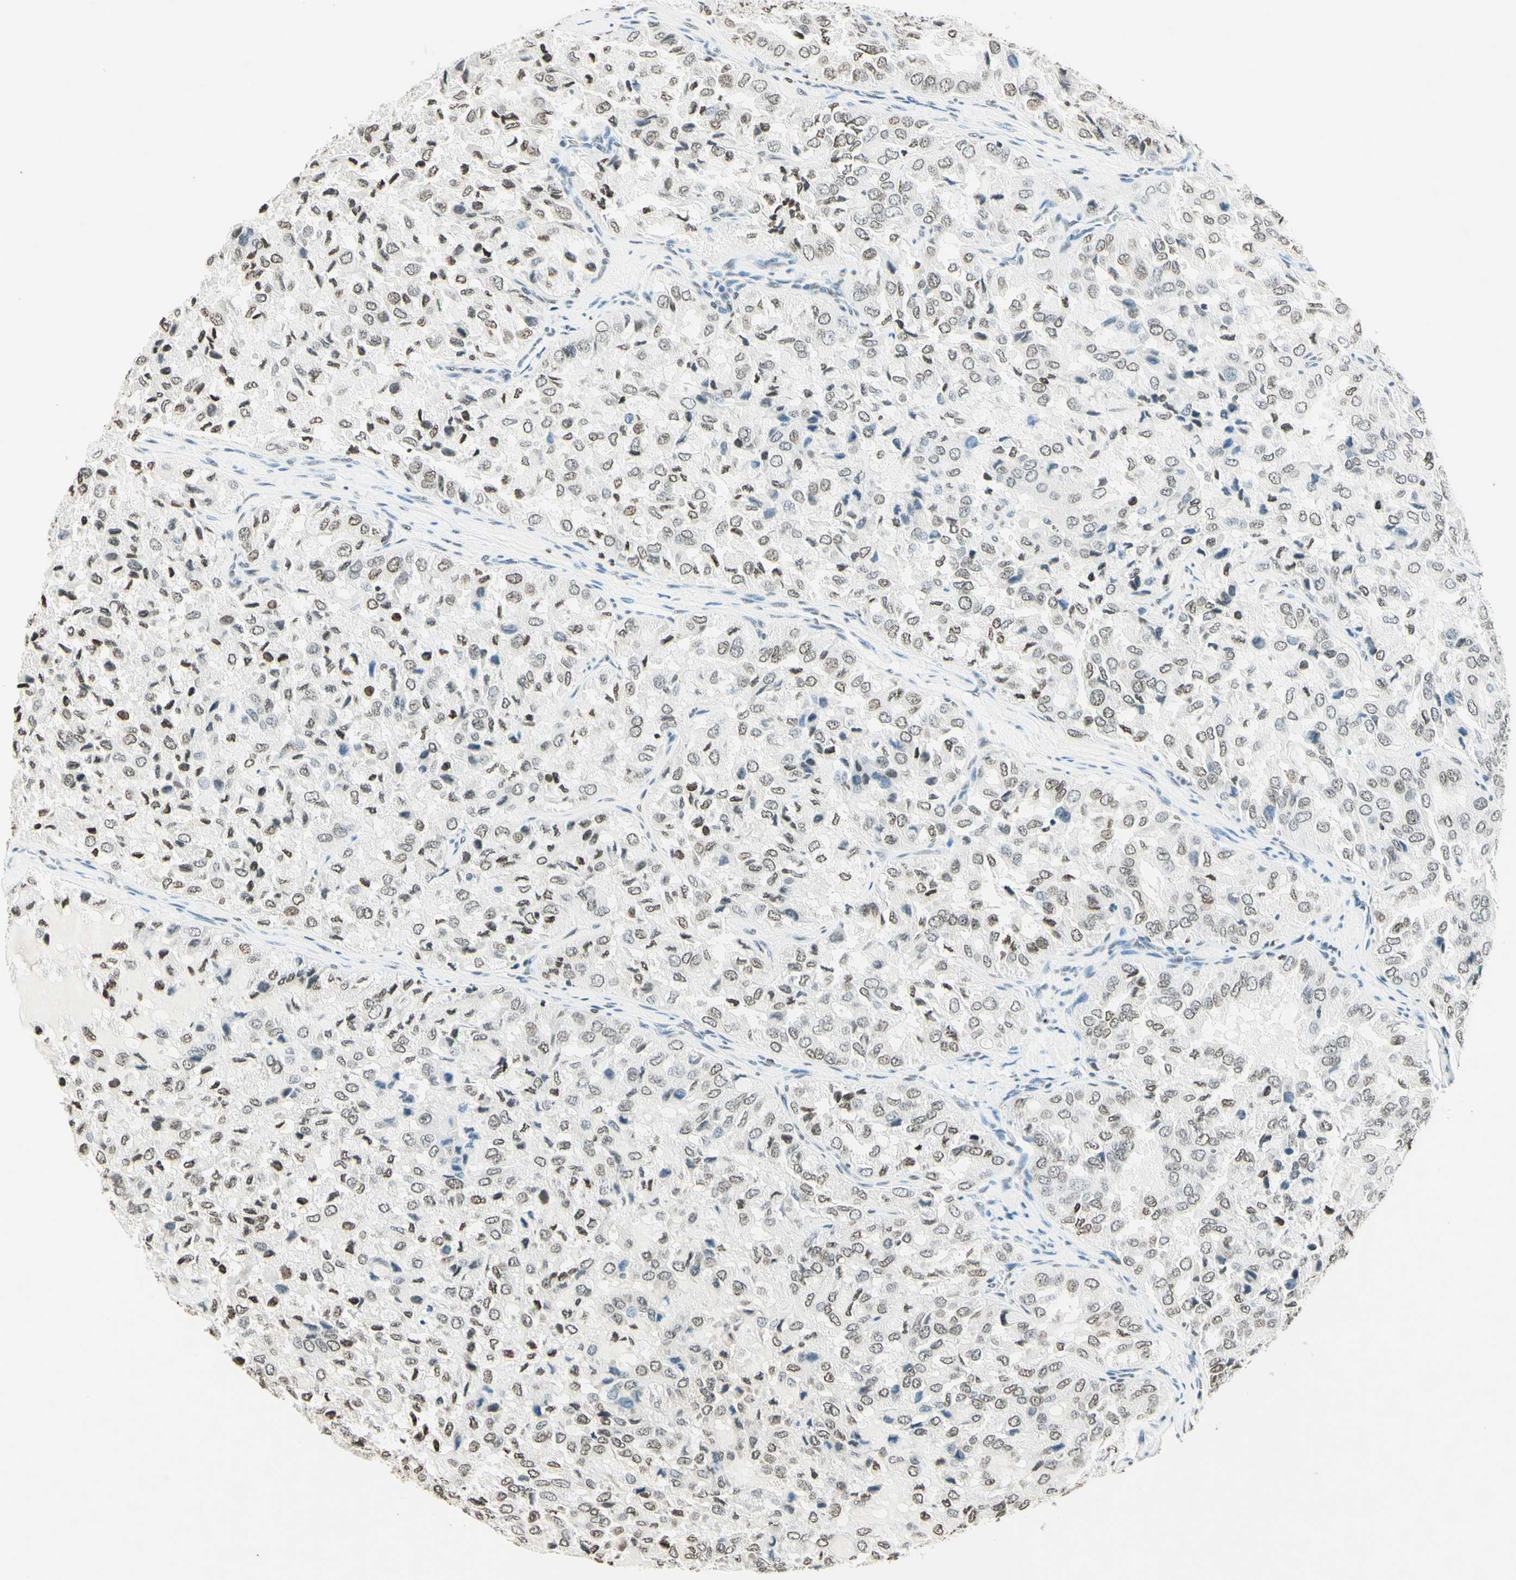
{"staining": {"intensity": "weak", "quantity": "25%-75%", "location": "nuclear"}, "tissue": "thyroid cancer", "cell_type": "Tumor cells", "image_type": "cancer", "snomed": [{"axis": "morphology", "description": "Follicular adenoma carcinoma, NOS"}, {"axis": "topography", "description": "Thyroid gland"}], "caption": "Weak nuclear positivity is seen in approximately 25%-75% of tumor cells in follicular adenoma carcinoma (thyroid). (brown staining indicates protein expression, while blue staining denotes nuclei).", "gene": "MSH2", "patient": {"sex": "male", "age": 75}}